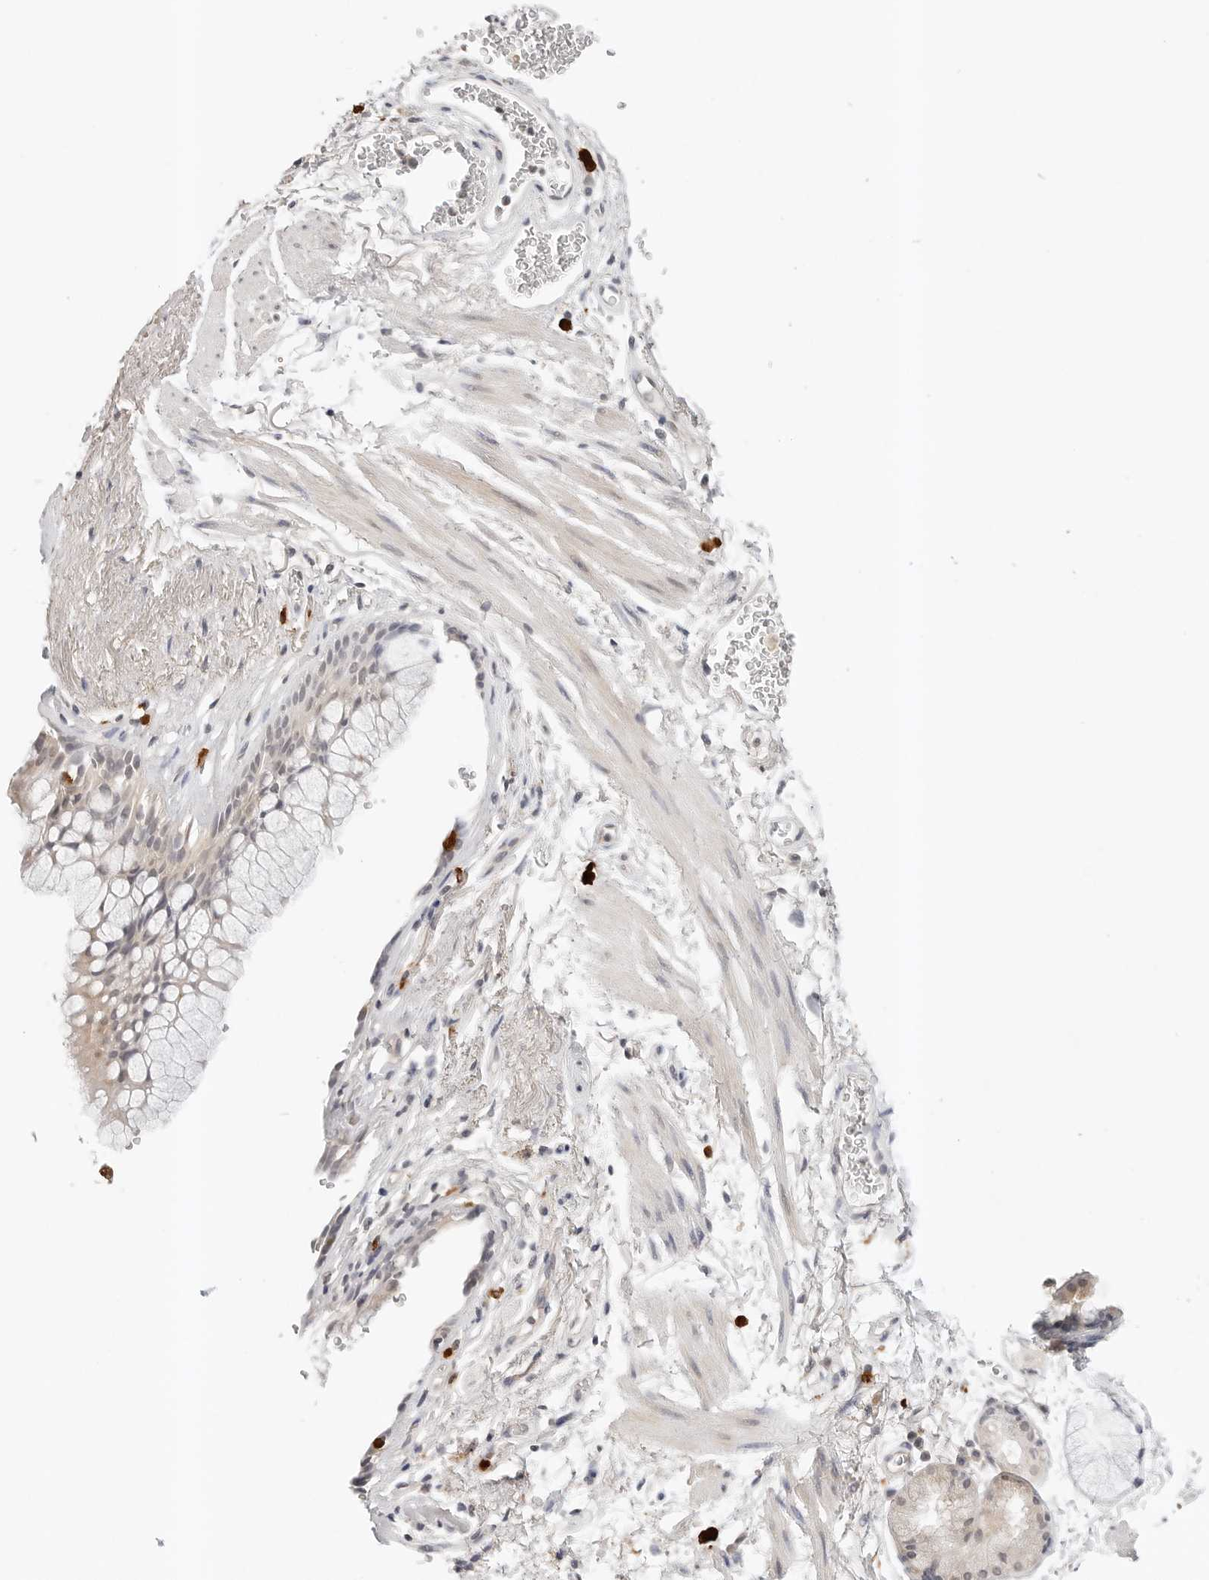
{"staining": {"intensity": "weak", "quantity": "<25%", "location": "cytoplasmic/membranous,nuclear"}, "tissue": "bronchus", "cell_type": "Respiratory epithelial cells", "image_type": "normal", "snomed": [{"axis": "morphology", "description": "Normal tissue, NOS"}, {"axis": "topography", "description": "Cartilage tissue"}, {"axis": "topography", "description": "Bronchus"}], "caption": "The histopathology image demonstrates no significant expression in respiratory epithelial cells of bronchus.", "gene": "IL24", "patient": {"sex": "female", "age": 53}}